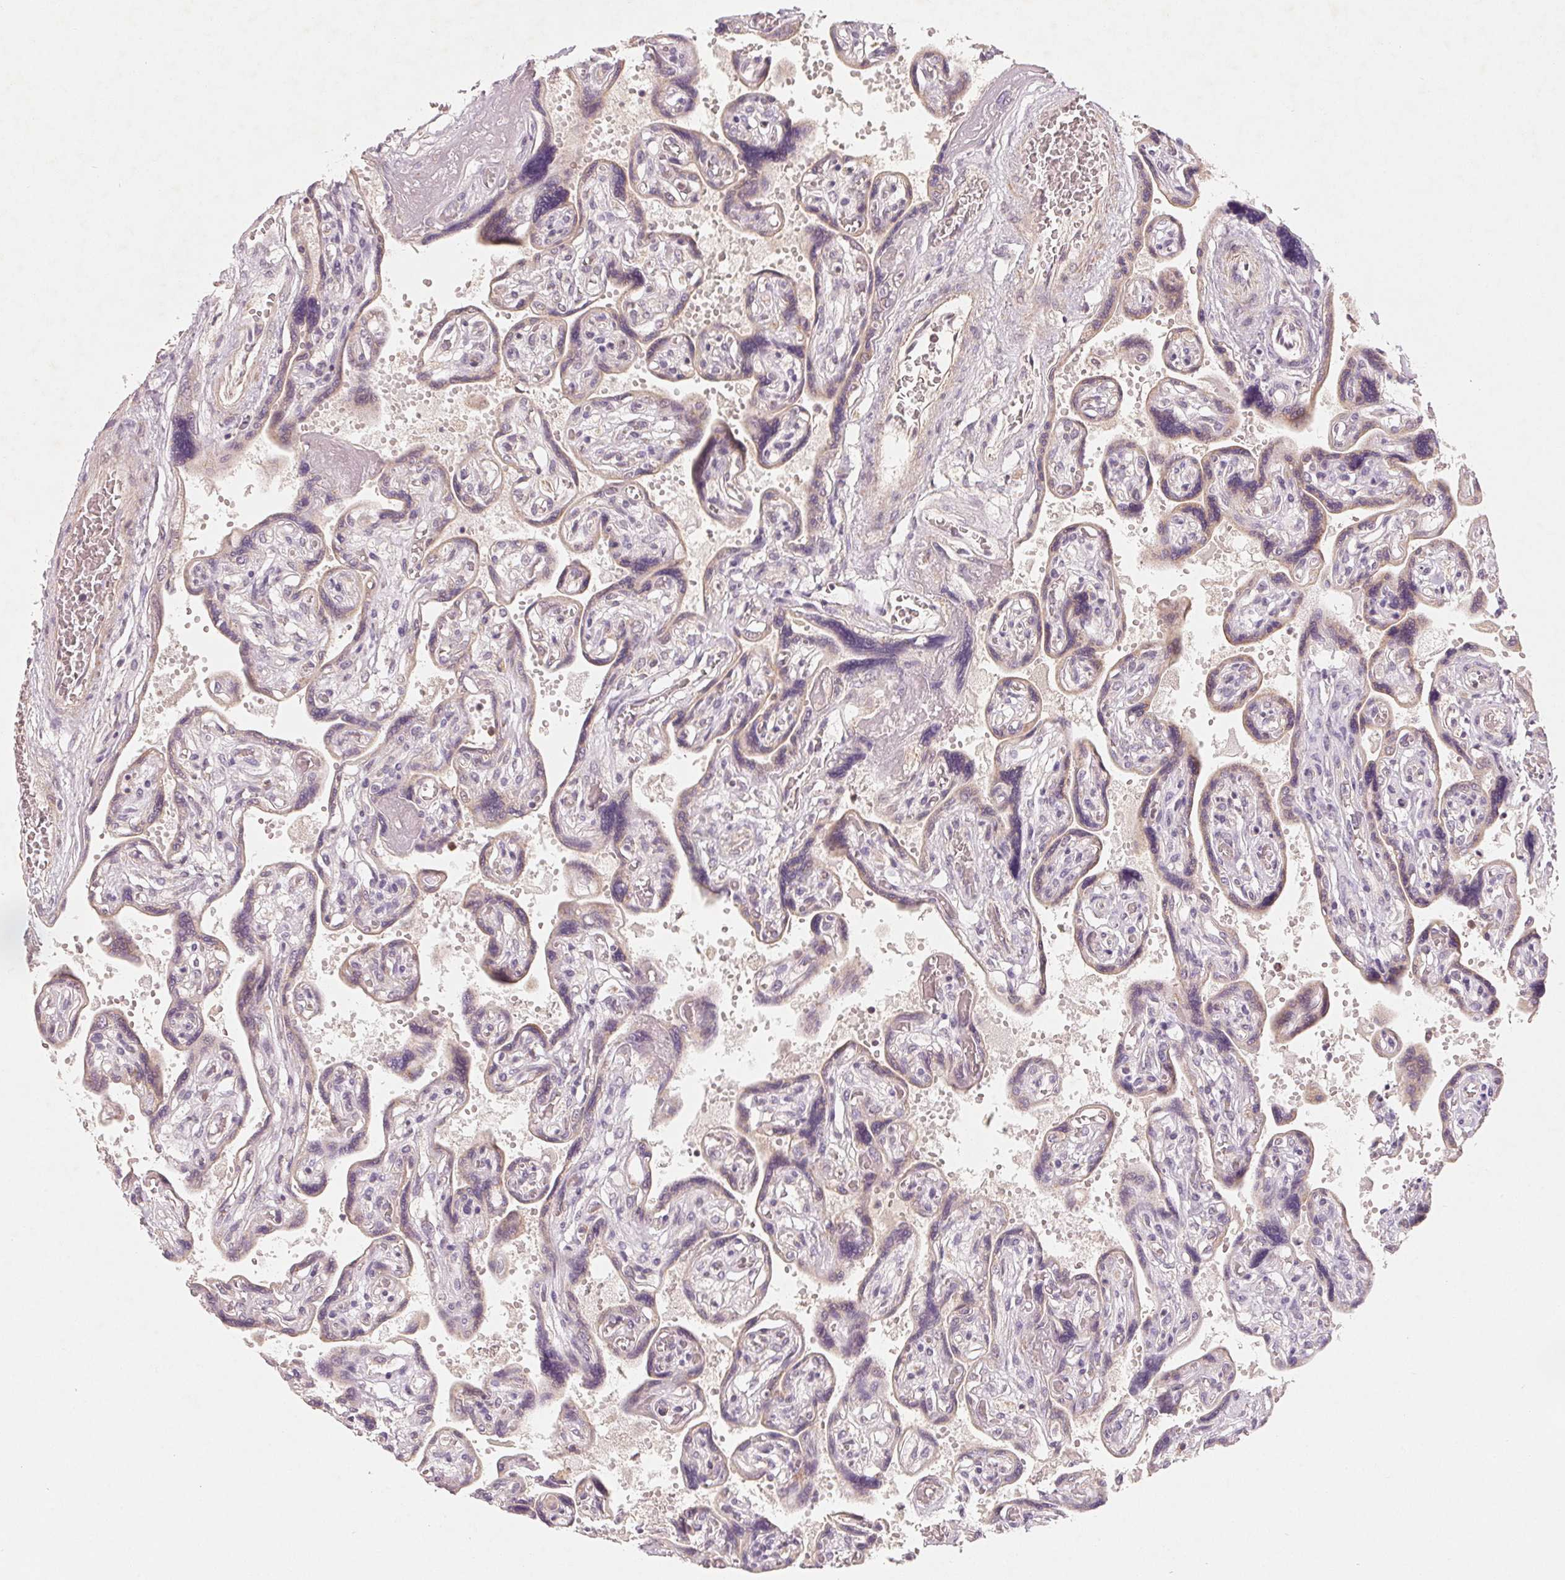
{"staining": {"intensity": "negative", "quantity": "none", "location": "none"}, "tissue": "placenta", "cell_type": "Decidual cells", "image_type": "normal", "snomed": [{"axis": "morphology", "description": "Normal tissue, NOS"}, {"axis": "topography", "description": "Placenta"}], "caption": "Immunohistochemistry histopathology image of unremarkable placenta stained for a protein (brown), which displays no staining in decidual cells. The staining is performed using DAB brown chromogen with nuclei counter-stained in using hematoxylin.", "gene": "GHITM", "patient": {"sex": "female", "age": 32}}